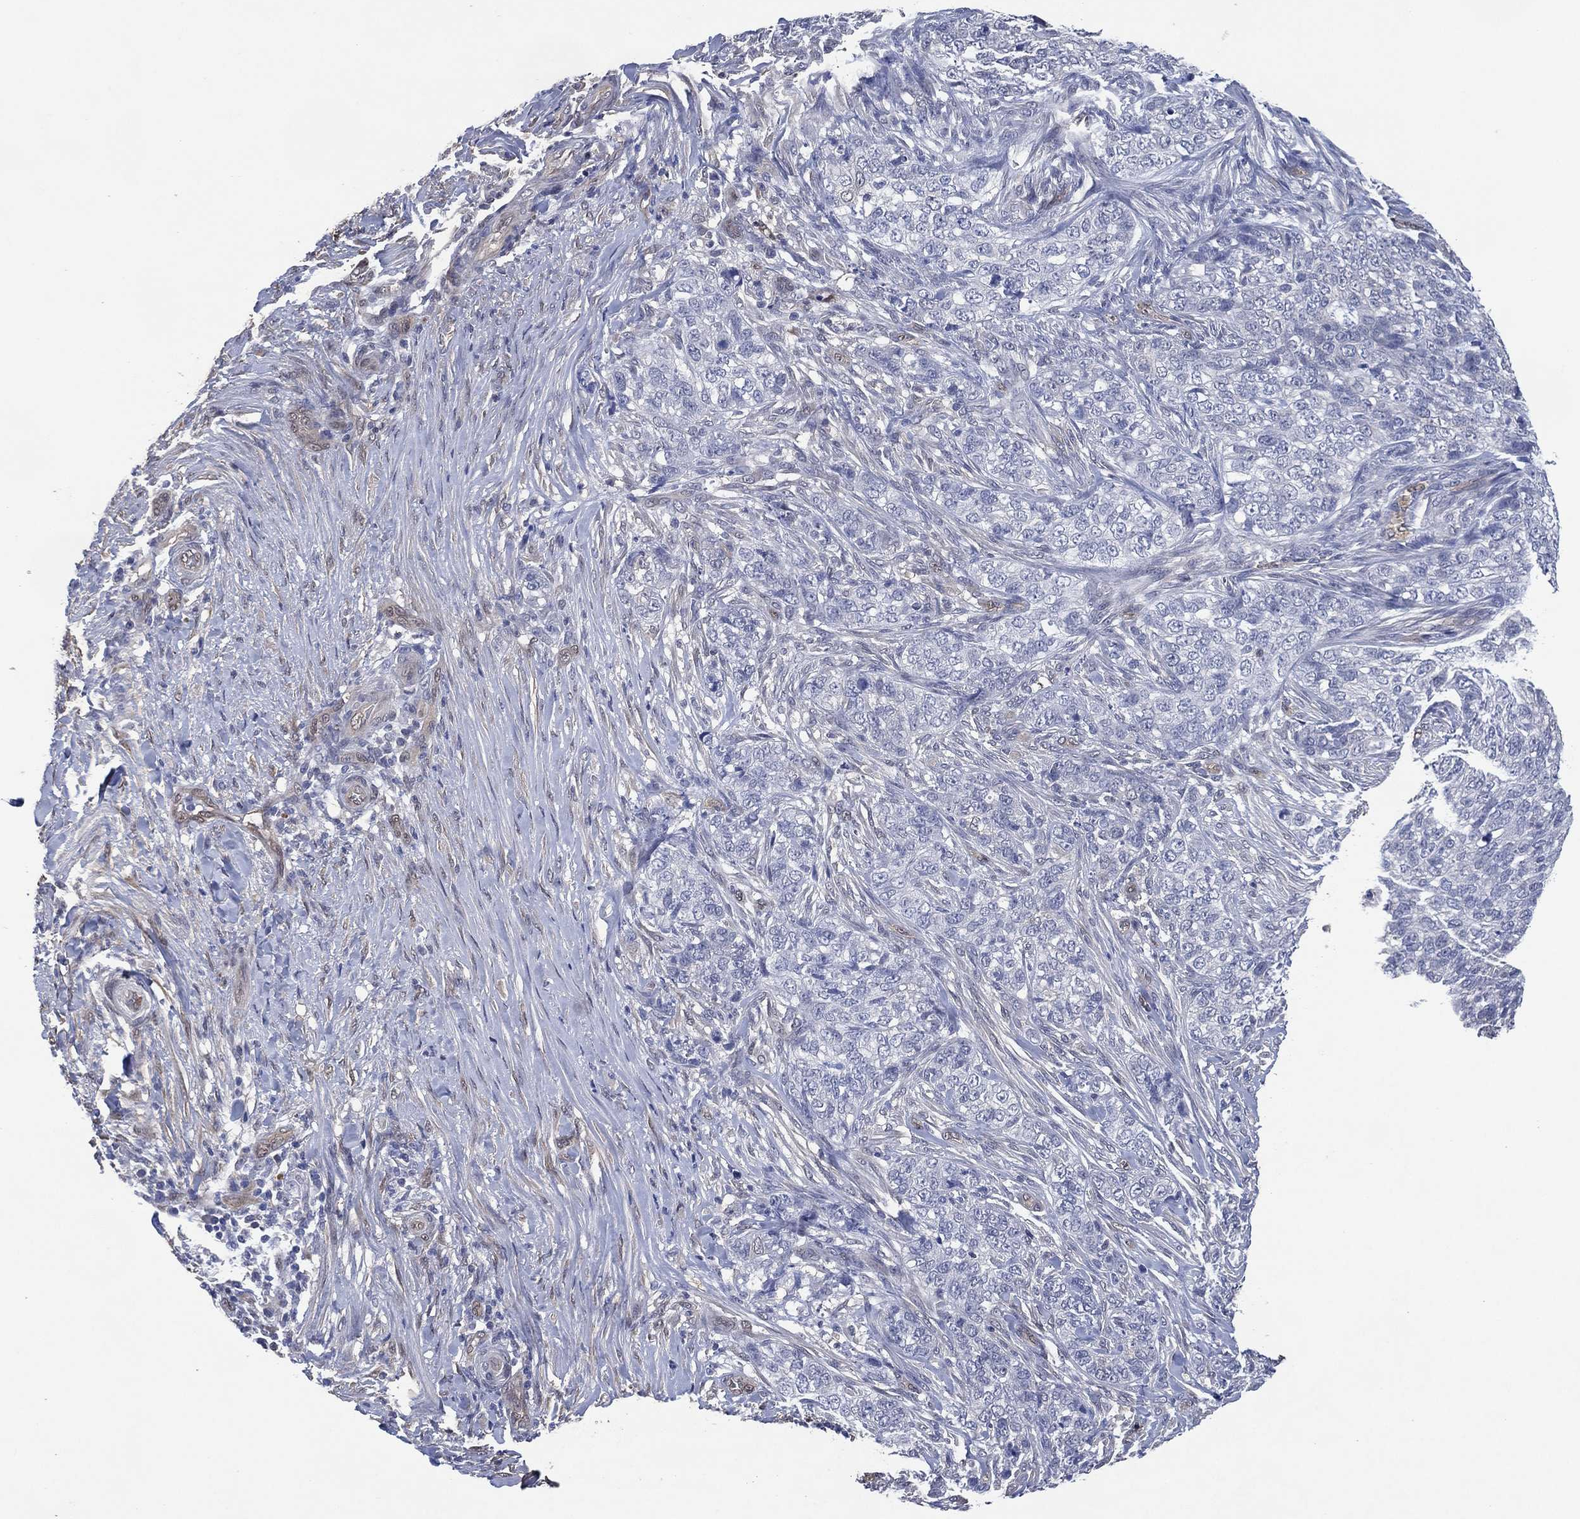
{"staining": {"intensity": "negative", "quantity": "none", "location": "none"}, "tissue": "skin cancer", "cell_type": "Tumor cells", "image_type": "cancer", "snomed": [{"axis": "morphology", "description": "Basal cell carcinoma"}, {"axis": "topography", "description": "Skin"}], "caption": "An immunohistochemistry micrograph of basal cell carcinoma (skin) is shown. There is no staining in tumor cells of basal cell carcinoma (skin). (Brightfield microscopy of DAB IHC at high magnification).", "gene": "AK1", "patient": {"sex": "female", "age": 69}}